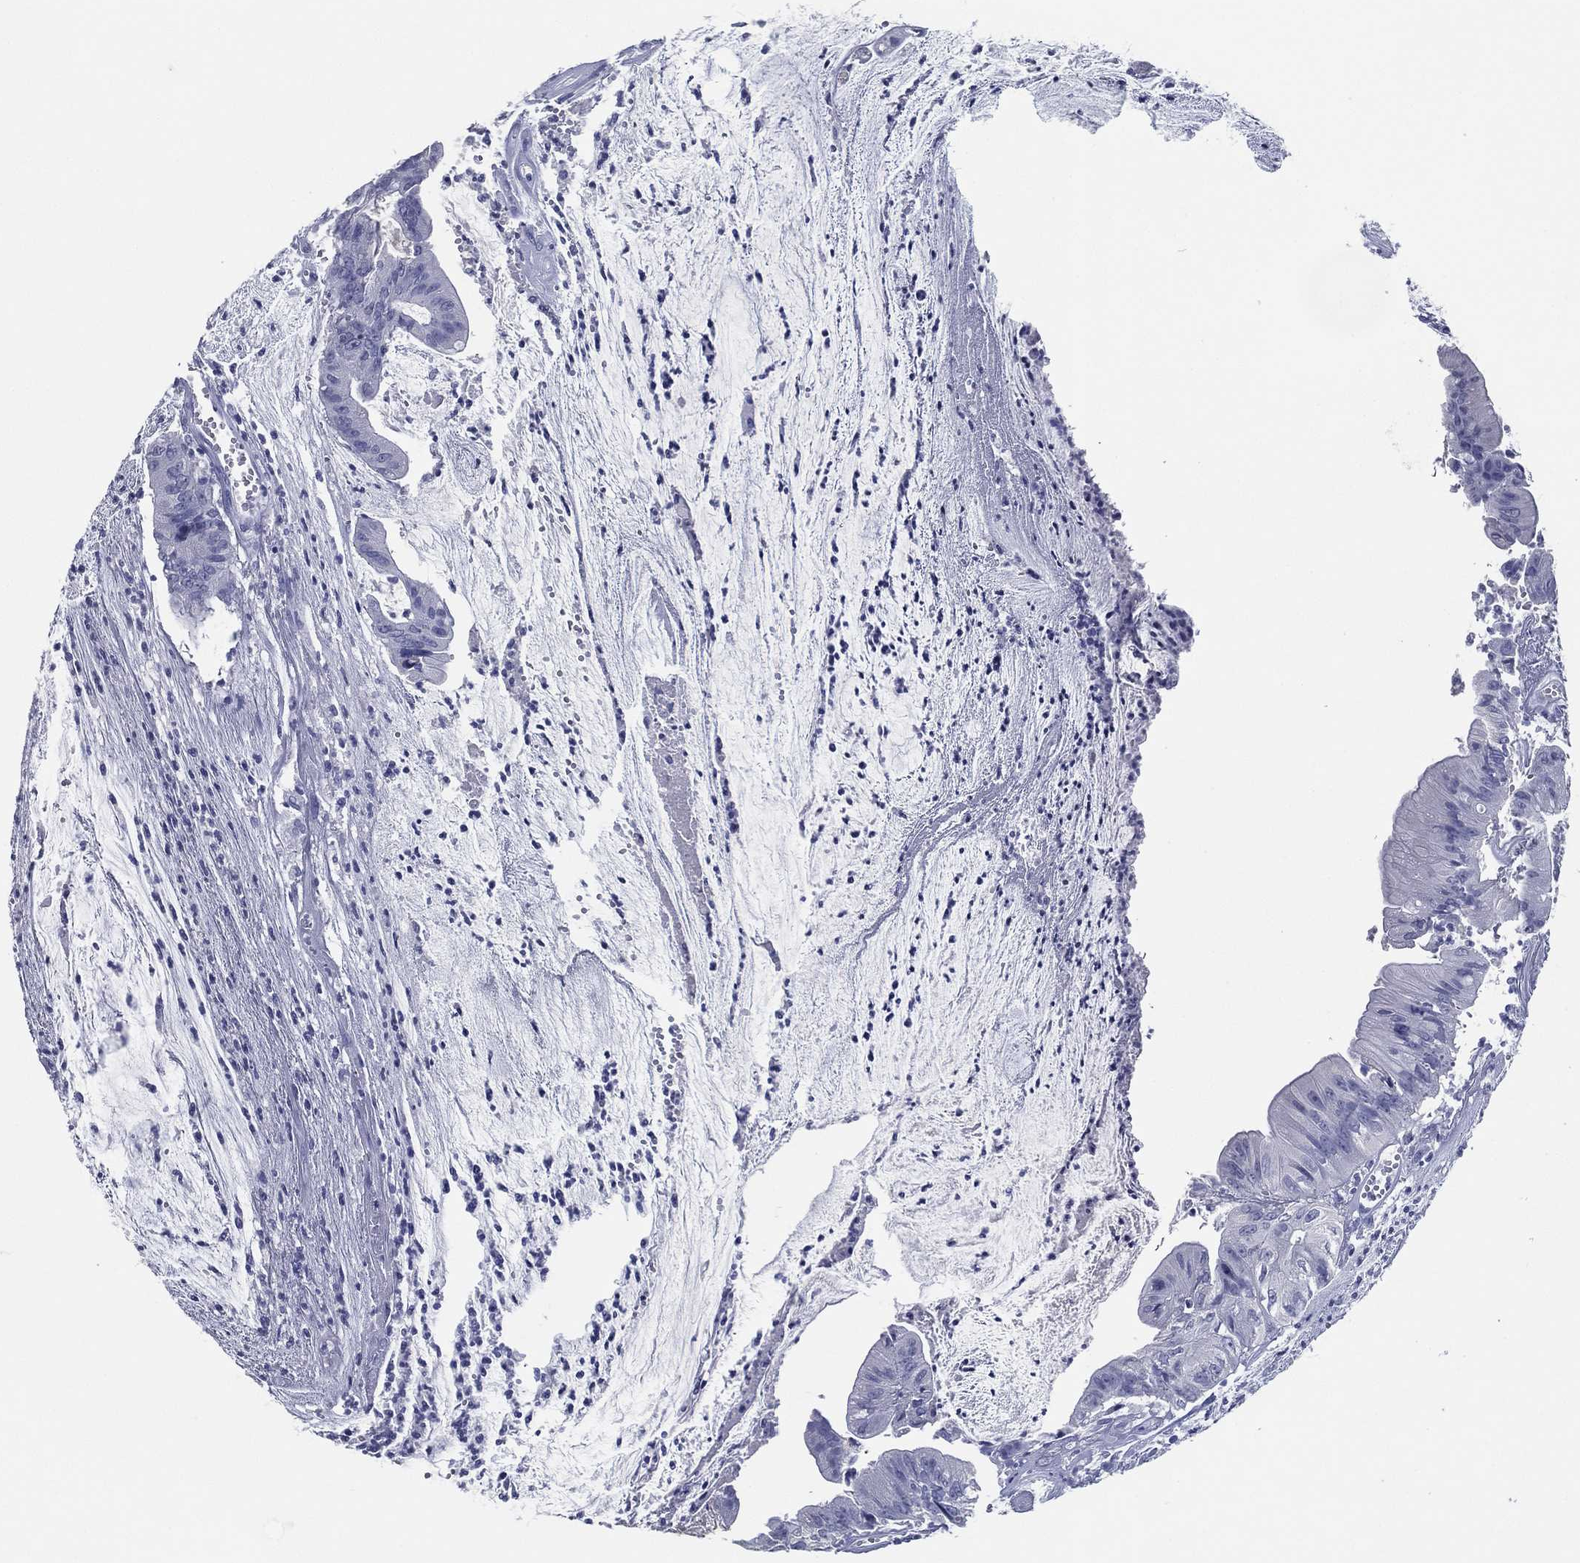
{"staining": {"intensity": "negative", "quantity": "none", "location": "none"}, "tissue": "colorectal cancer", "cell_type": "Tumor cells", "image_type": "cancer", "snomed": [{"axis": "morphology", "description": "Adenocarcinoma, NOS"}, {"axis": "topography", "description": "Colon"}], "caption": "This image is of adenocarcinoma (colorectal) stained with immunohistochemistry to label a protein in brown with the nuclei are counter-stained blue. There is no positivity in tumor cells. Brightfield microscopy of IHC stained with DAB (brown) and hematoxylin (blue), captured at high magnification.", "gene": "TFAP2A", "patient": {"sex": "female", "age": 69}}